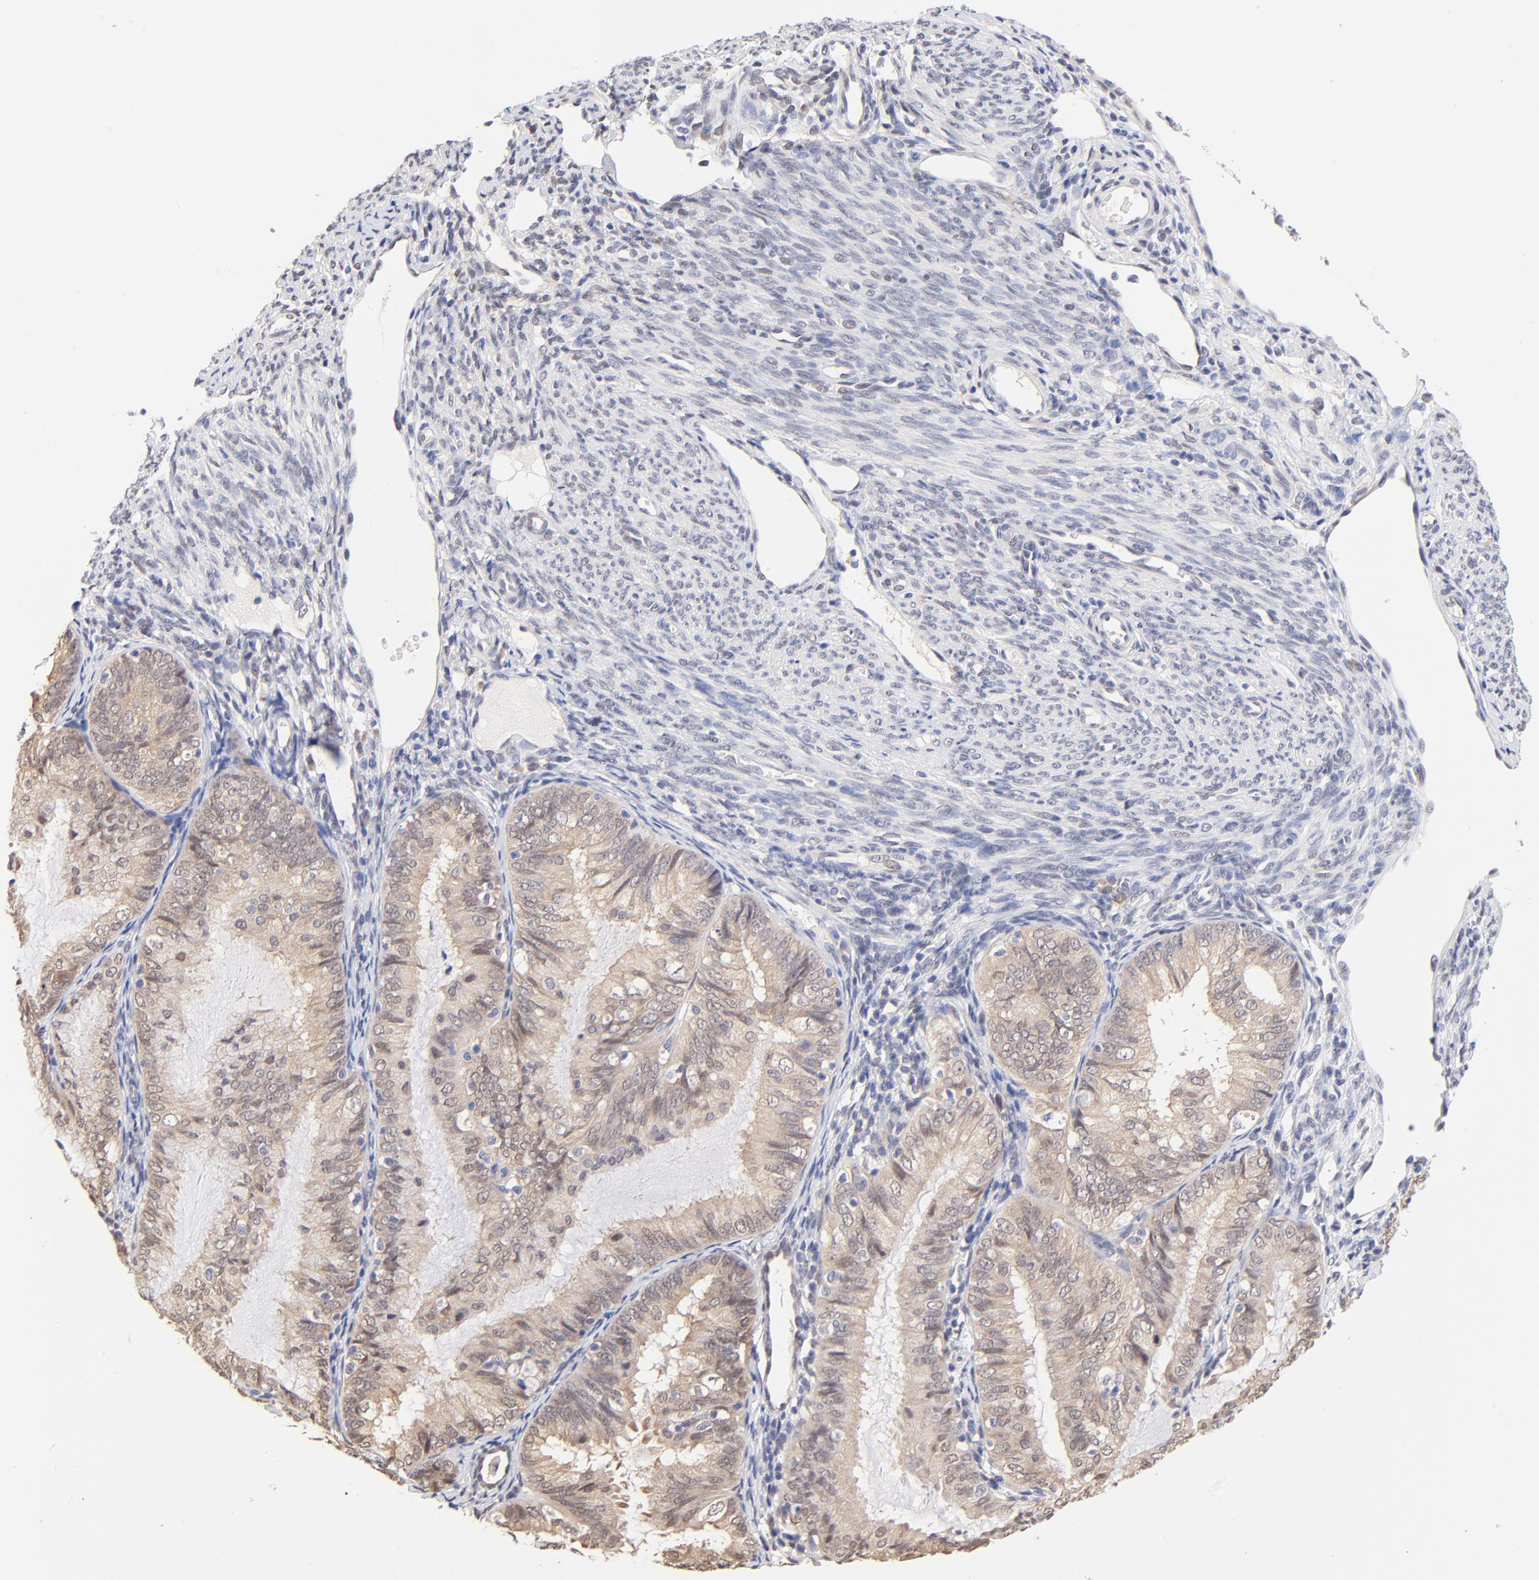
{"staining": {"intensity": "weak", "quantity": "25%-75%", "location": "cytoplasmic/membranous,nuclear"}, "tissue": "endometrial cancer", "cell_type": "Tumor cells", "image_type": "cancer", "snomed": [{"axis": "morphology", "description": "Adenocarcinoma, NOS"}, {"axis": "topography", "description": "Endometrium"}], "caption": "Endometrial cancer (adenocarcinoma) stained with a brown dye reveals weak cytoplasmic/membranous and nuclear positive positivity in about 25%-75% of tumor cells.", "gene": "TXNL1", "patient": {"sex": "female", "age": 66}}